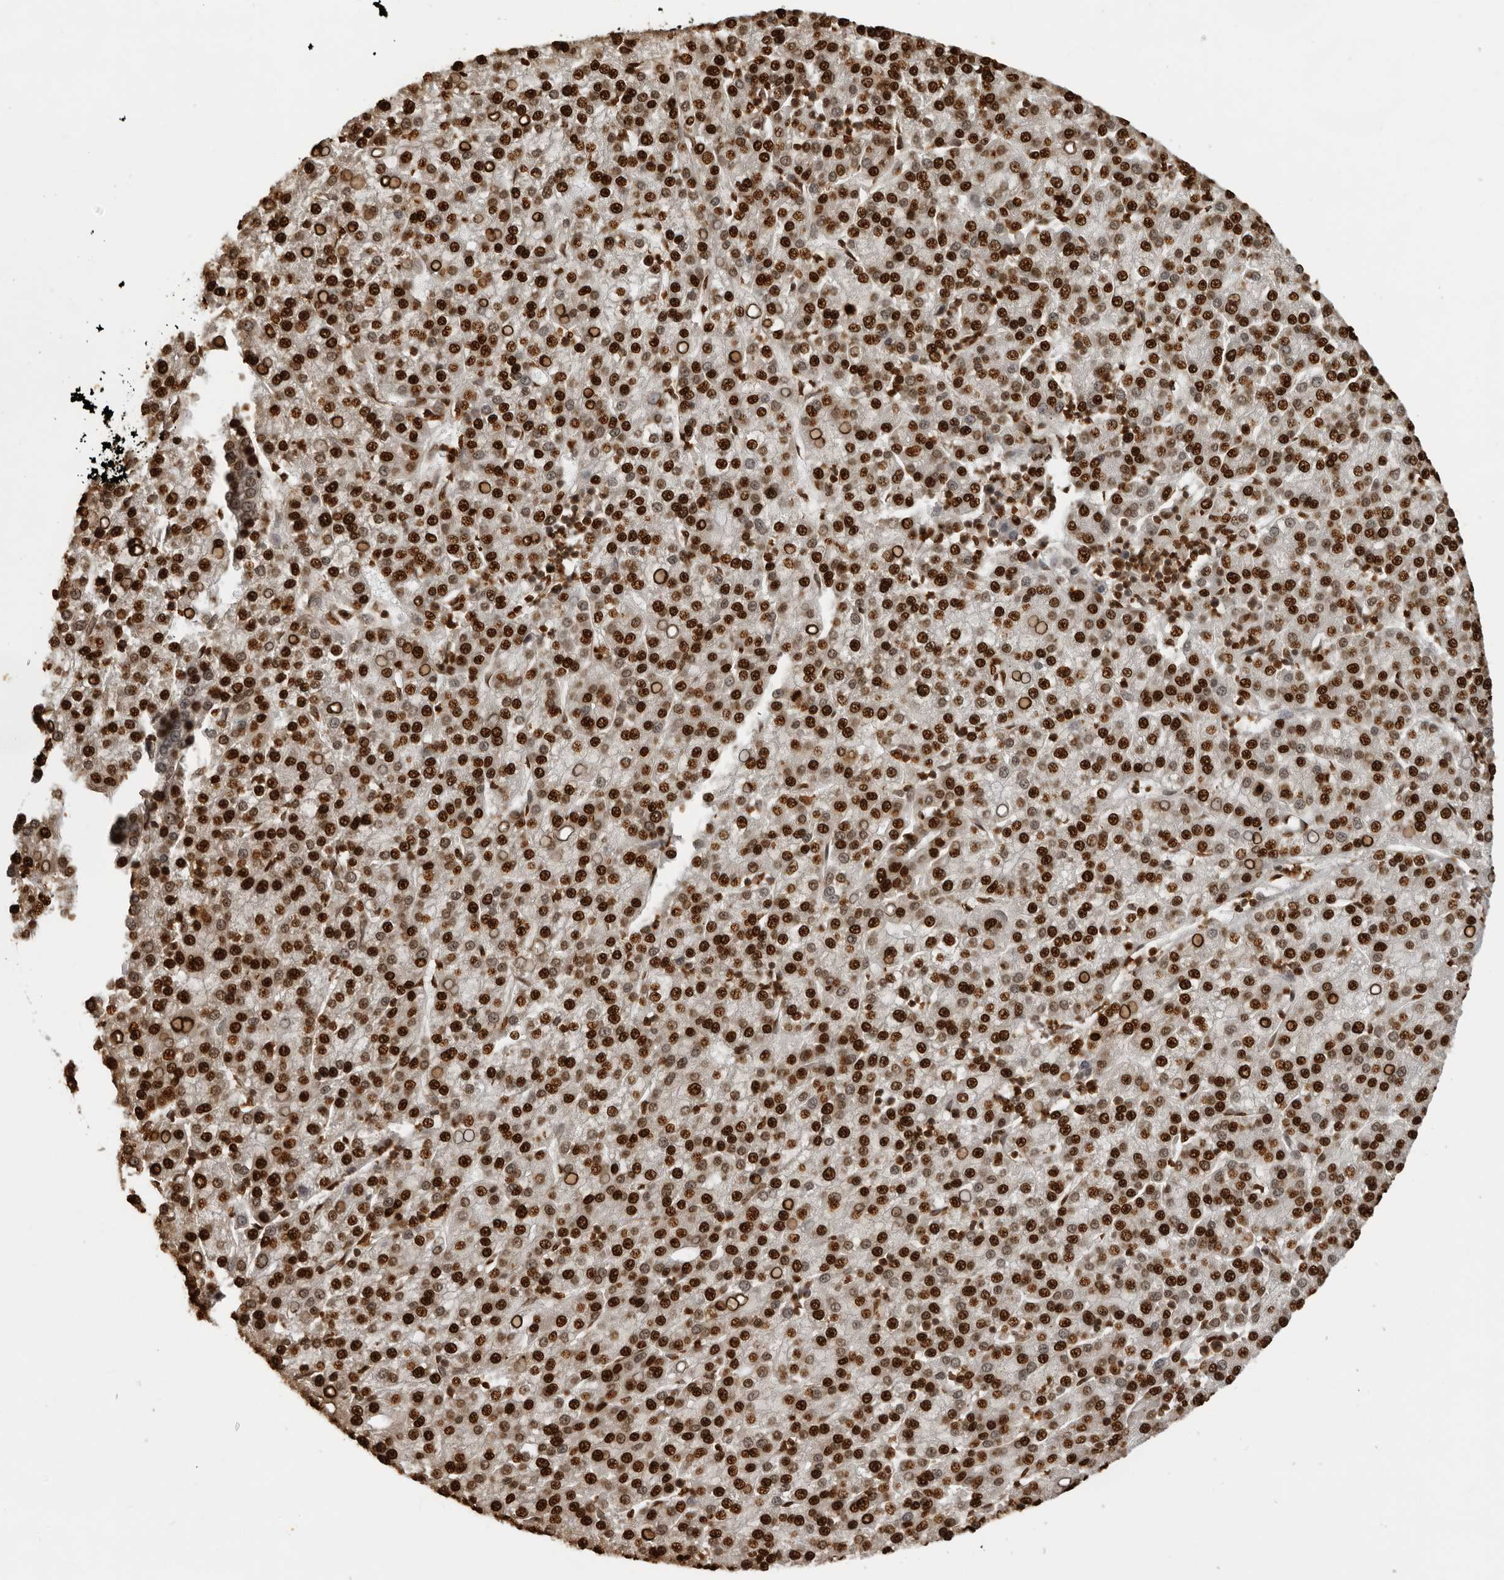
{"staining": {"intensity": "strong", "quantity": ">75%", "location": "nuclear"}, "tissue": "liver cancer", "cell_type": "Tumor cells", "image_type": "cancer", "snomed": [{"axis": "morphology", "description": "Carcinoma, Hepatocellular, NOS"}, {"axis": "topography", "description": "Liver"}], "caption": "A brown stain highlights strong nuclear positivity of a protein in liver cancer tumor cells.", "gene": "ZFP91", "patient": {"sex": "female", "age": 58}}